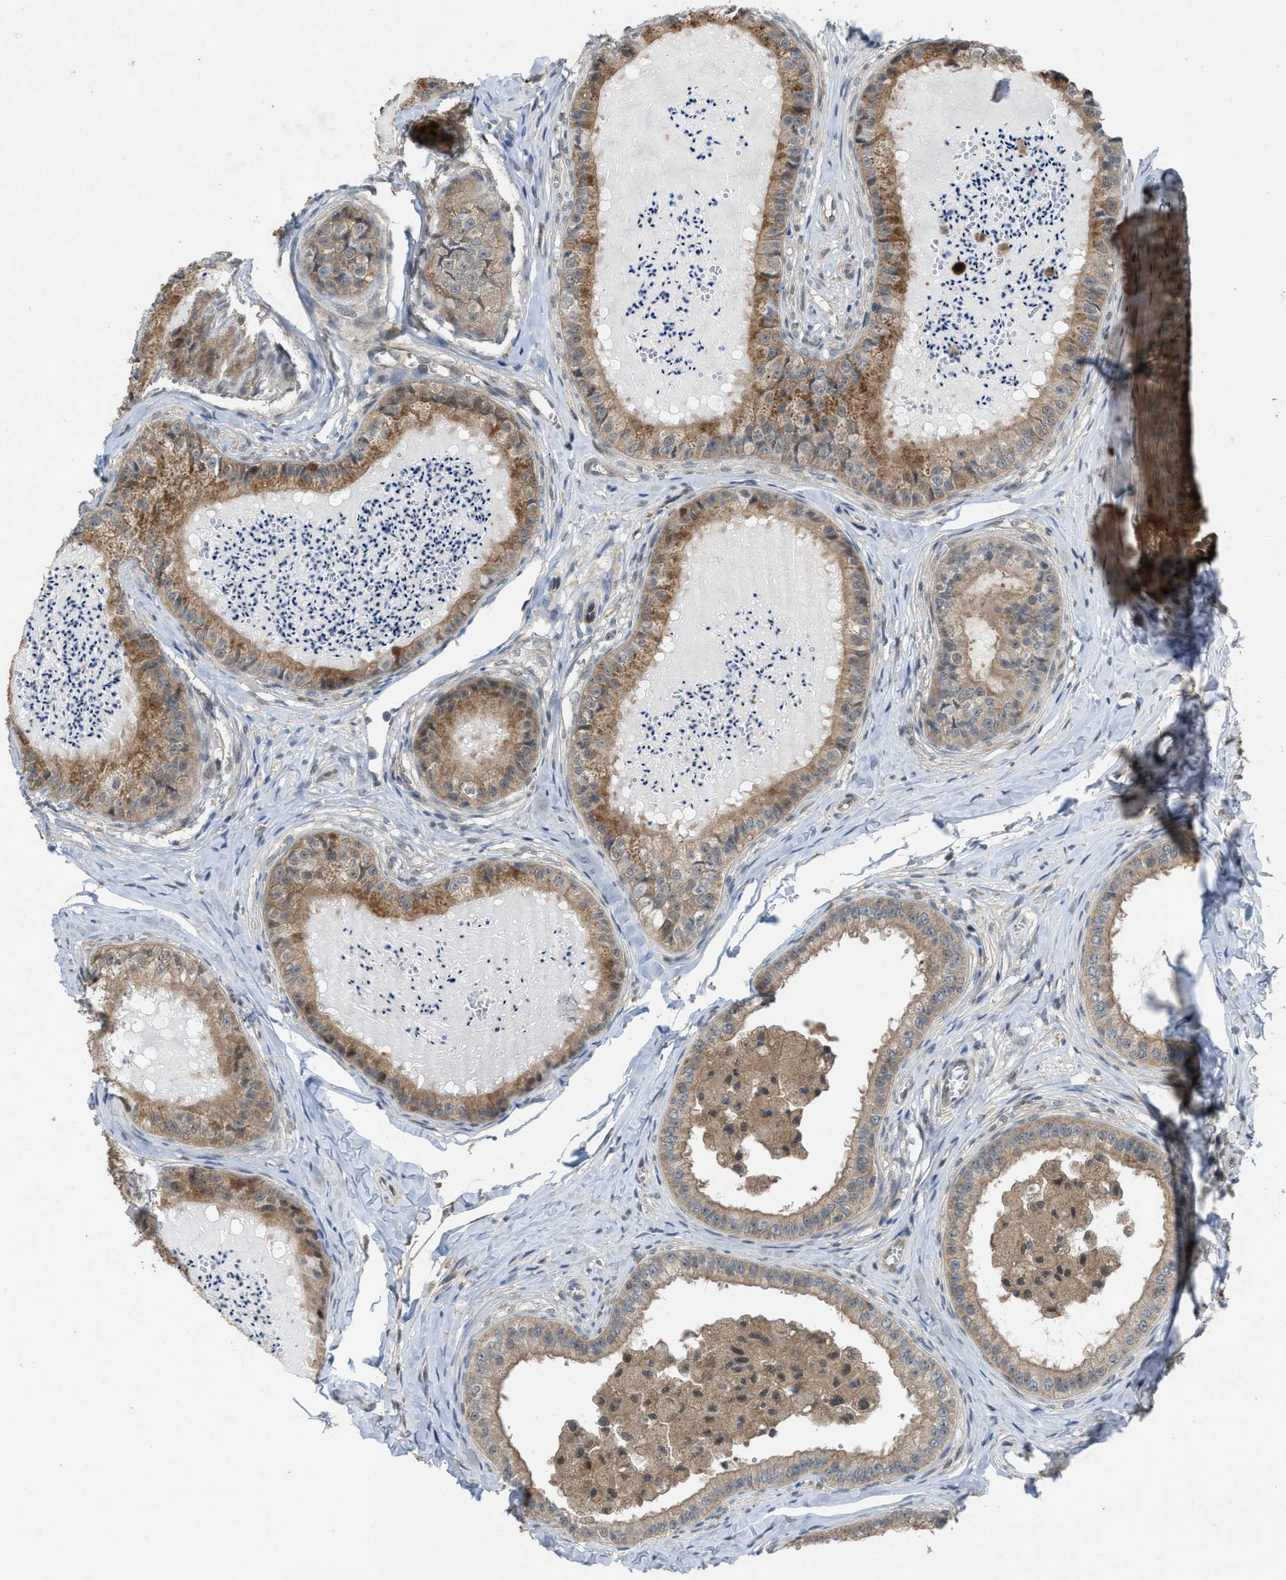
{"staining": {"intensity": "moderate", "quantity": ">75%", "location": "cytoplasmic/membranous"}, "tissue": "epididymis", "cell_type": "Glandular cells", "image_type": "normal", "snomed": [{"axis": "morphology", "description": "Normal tissue, NOS"}, {"axis": "topography", "description": "Epididymis"}], "caption": "Glandular cells reveal medium levels of moderate cytoplasmic/membranous positivity in about >75% of cells in normal human epididymis.", "gene": "PLAA", "patient": {"sex": "male", "age": 31}}